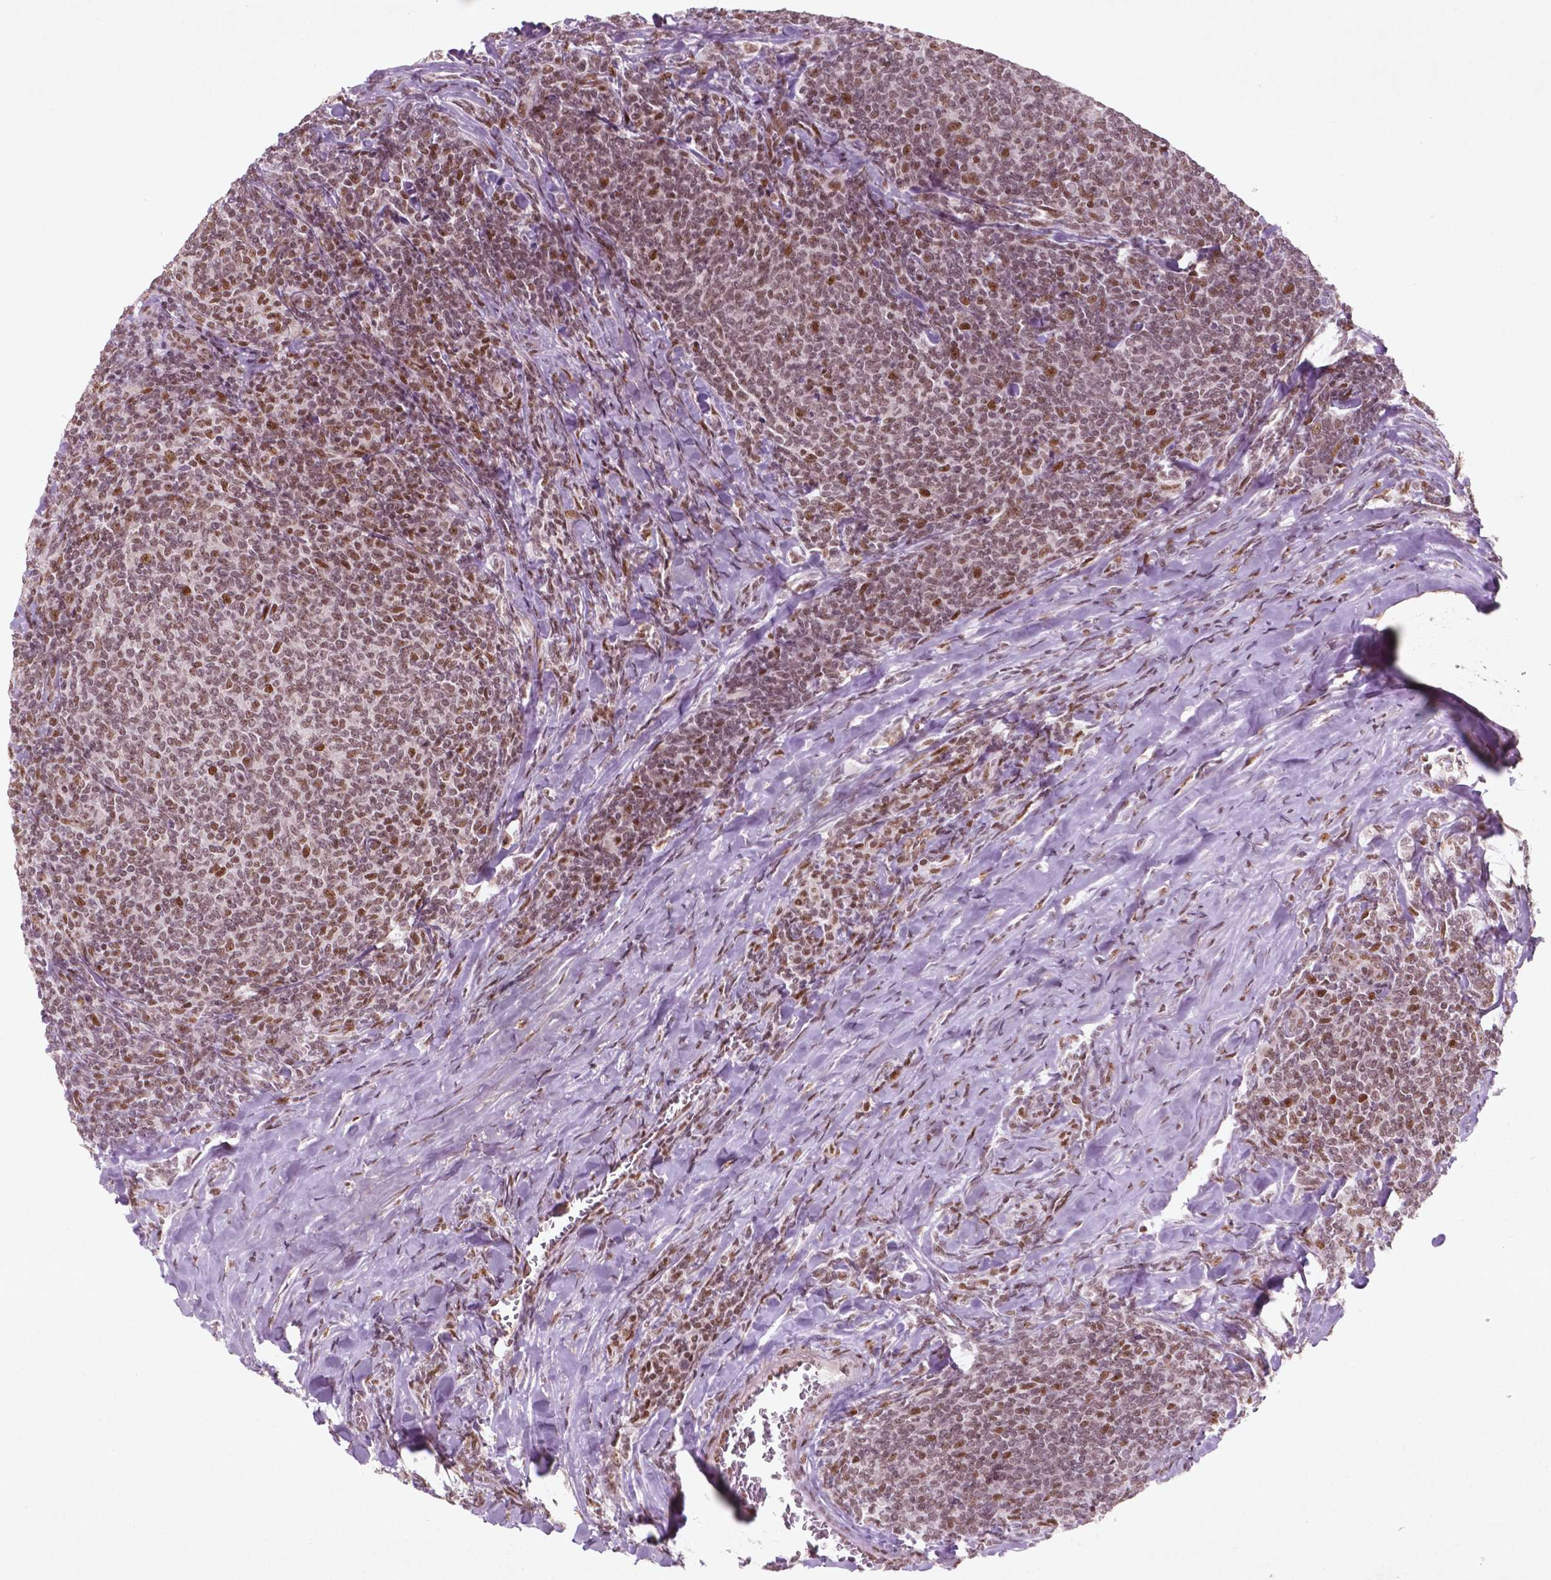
{"staining": {"intensity": "moderate", "quantity": ">75%", "location": "nuclear"}, "tissue": "lymphoma", "cell_type": "Tumor cells", "image_type": "cancer", "snomed": [{"axis": "morphology", "description": "Malignant lymphoma, non-Hodgkin's type, Low grade"}, {"axis": "topography", "description": "Lymph node"}], "caption": "Low-grade malignant lymphoma, non-Hodgkin's type stained with DAB (3,3'-diaminobenzidine) immunohistochemistry shows medium levels of moderate nuclear expression in approximately >75% of tumor cells. The staining was performed using DAB (3,3'-diaminobenzidine), with brown indicating positive protein expression. Nuclei are stained blue with hematoxylin.", "gene": "HMG20B", "patient": {"sex": "male", "age": 52}}